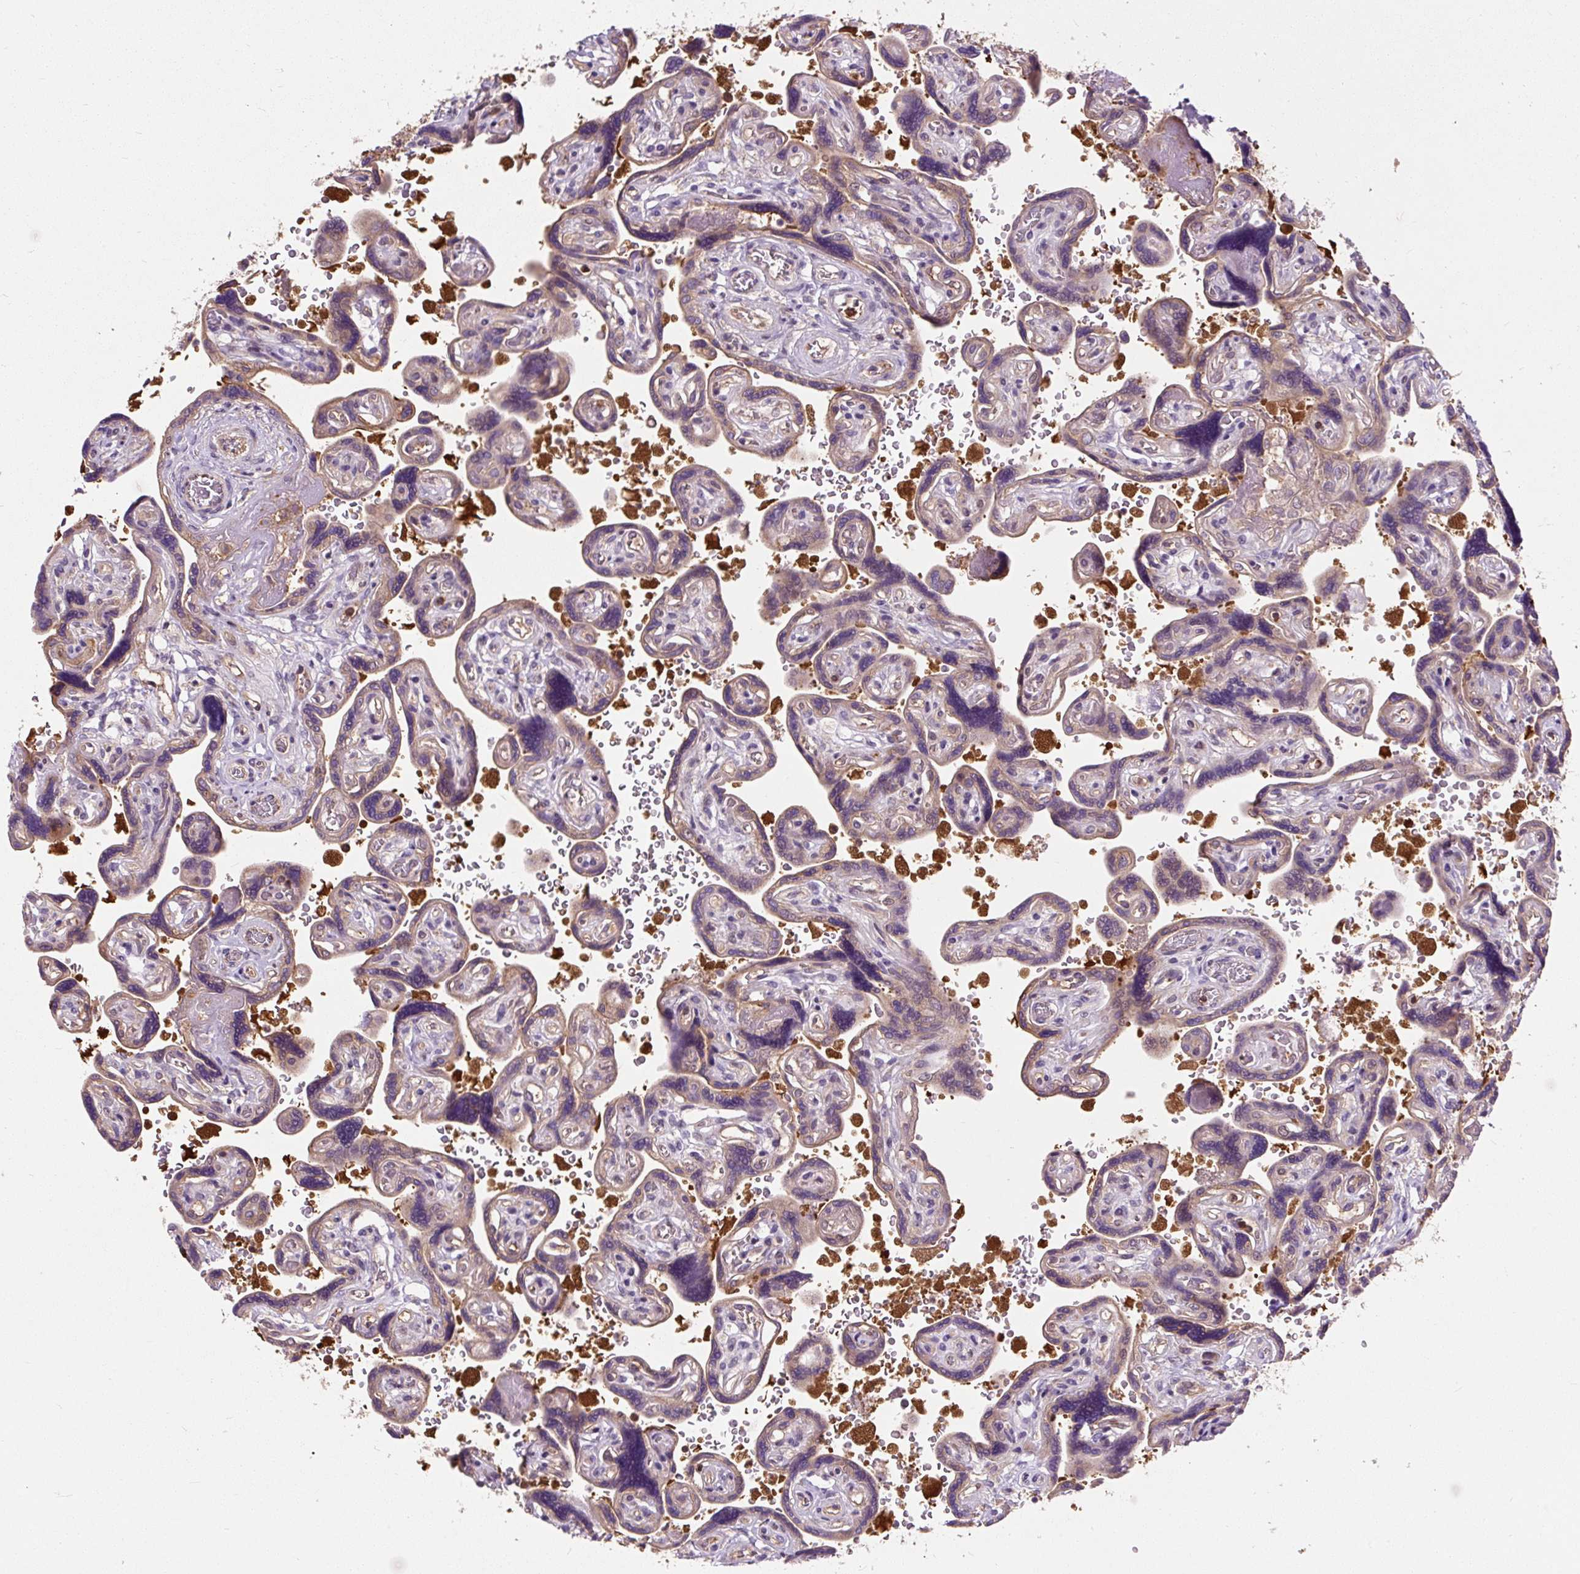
{"staining": {"intensity": "moderate", "quantity": "25%-75%", "location": "cytoplasmic/membranous"}, "tissue": "placenta", "cell_type": "Trophoblastic cells", "image_type": "normal", "snomed": [{"axis": "morphology", "description": "Normal tissue, NOS"}, {"axis": "topography", "description": "Placenta"}], "caption": "Trophoblastic cells exhibit medium levels of moderate cytoplasmic/membranous positivity in about 25%-75% of cells in benign human placenta.", "gene": "CISD3", "patient": {"sex": "female", "age": 32}}